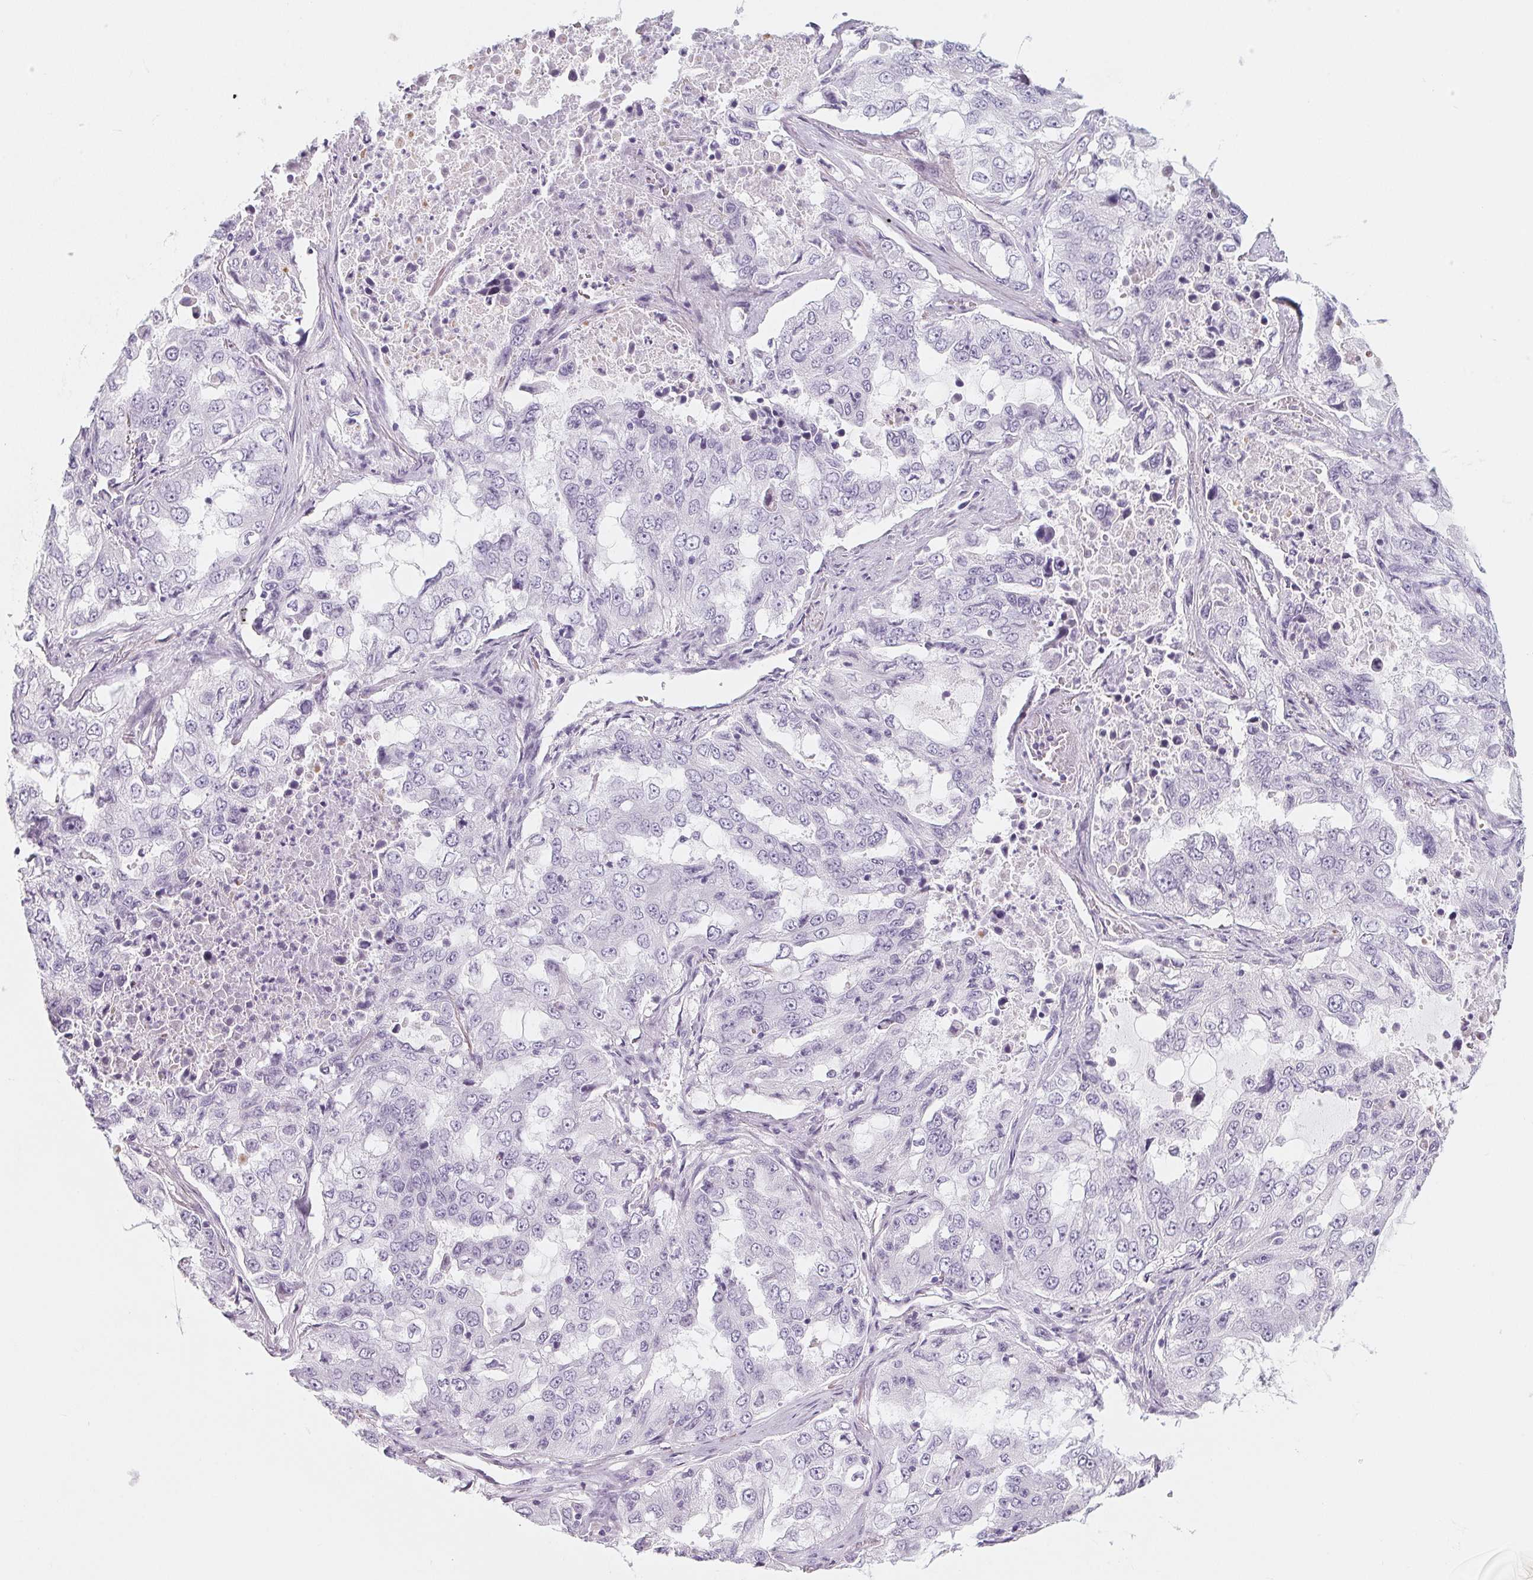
{"staining": {"intensity": "negative", "quantity": "none", "location": "none"}, "tissue": "lung cancer", "cell_type": "Tumor cells", "image_type": "cancer", "snomed": [{"axis": "morphology", "description": "Adenocarcinoma, NOS"}, {"axis": "topography", "description": "Lung"}], "caption": "Human lung cancer (adenocarcinoma) stained for a protein using IHC demonstrates no positivity in tumor cells.", "gene": "SH3GL2", "patient": {"sex": "female", "age": 61}}